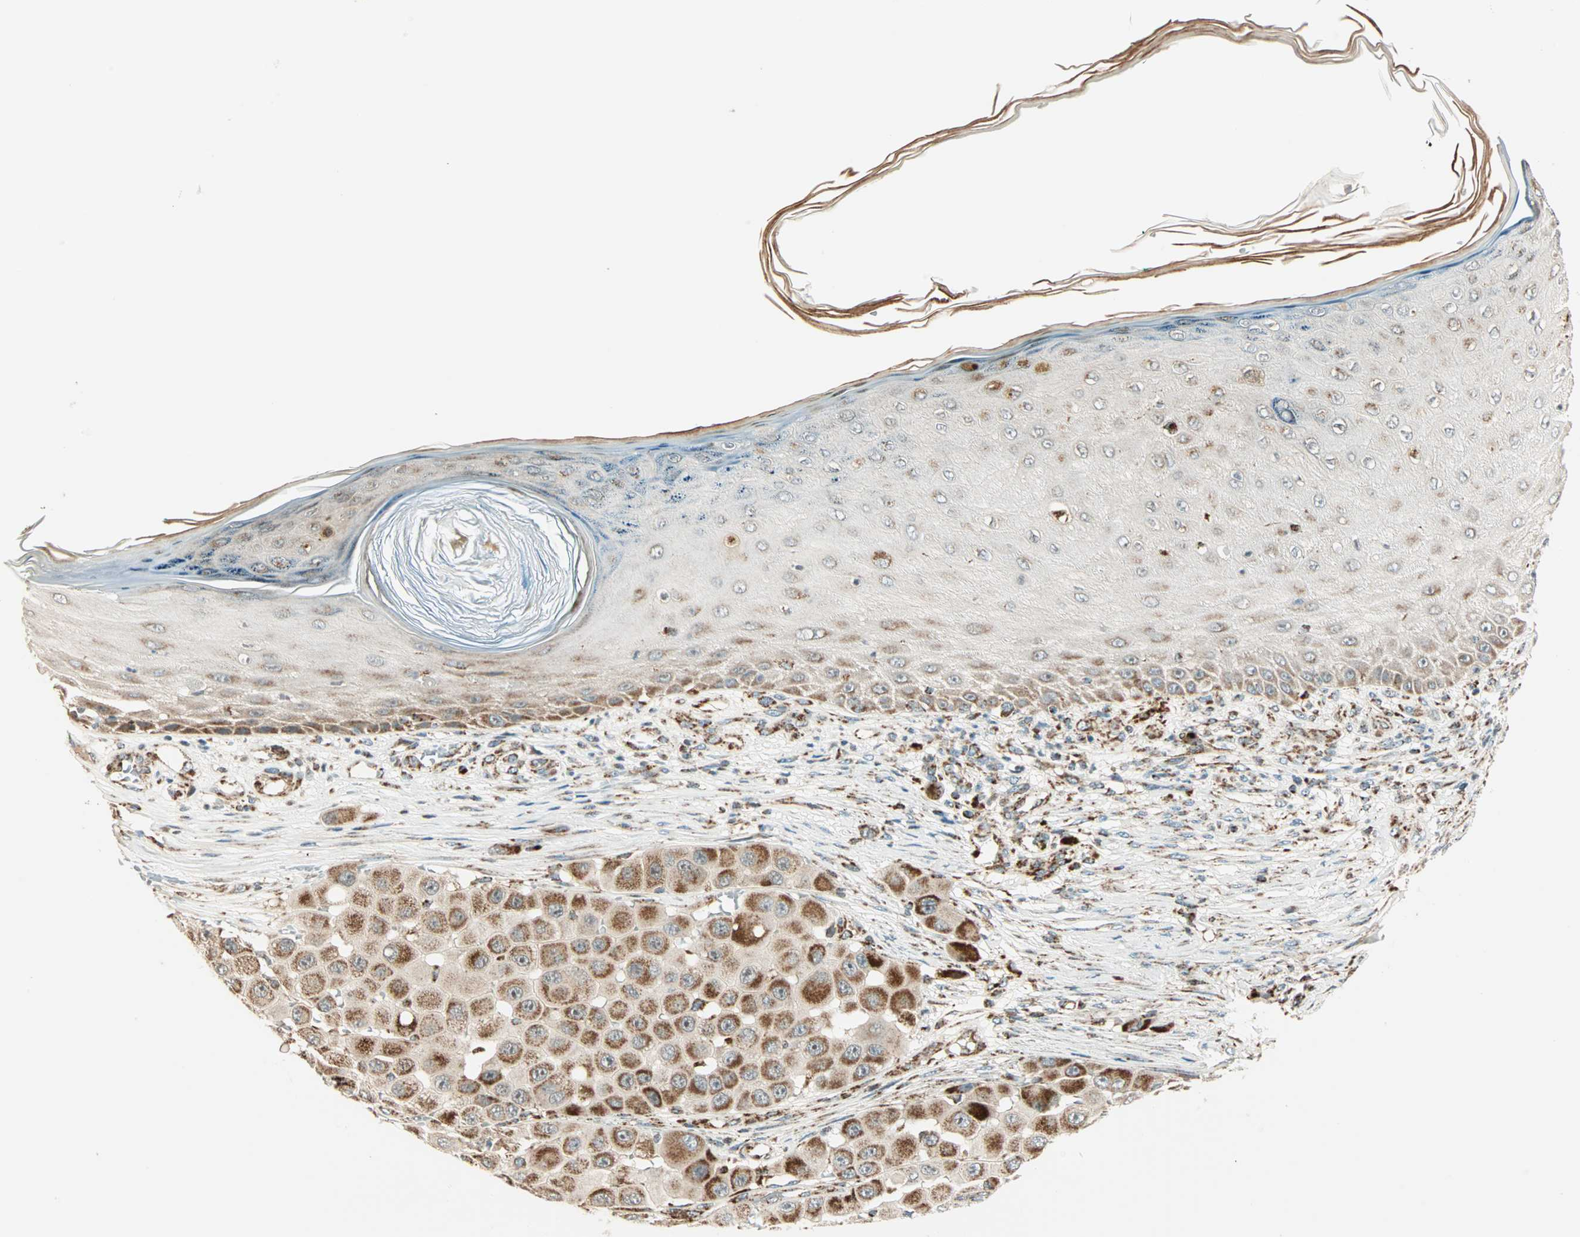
{"staining": {"intensity": "moderate", "quantity": "25%-75%", "location": "cytoplasmic/membranous"}, "tissue": "melanoma", "cell_type": "Tumor cells", "image_type": "cancer", "snomed": [{"axis": "morphology", "description": "Malignant melanoma, NOS"}, {"axis": "topography", "description": "Skin"}], "caption": "Immunohistochemical staining of human melanoma exhibits medium levels of moderate cytoplasmic/membranous staining in approximately 25%-75% of tumor cells. The protein of interest is shown in brown color, while the nuclei are stained blue.", "gene": "SPRY4", "patient": {"sex": "female", "age": 81}}